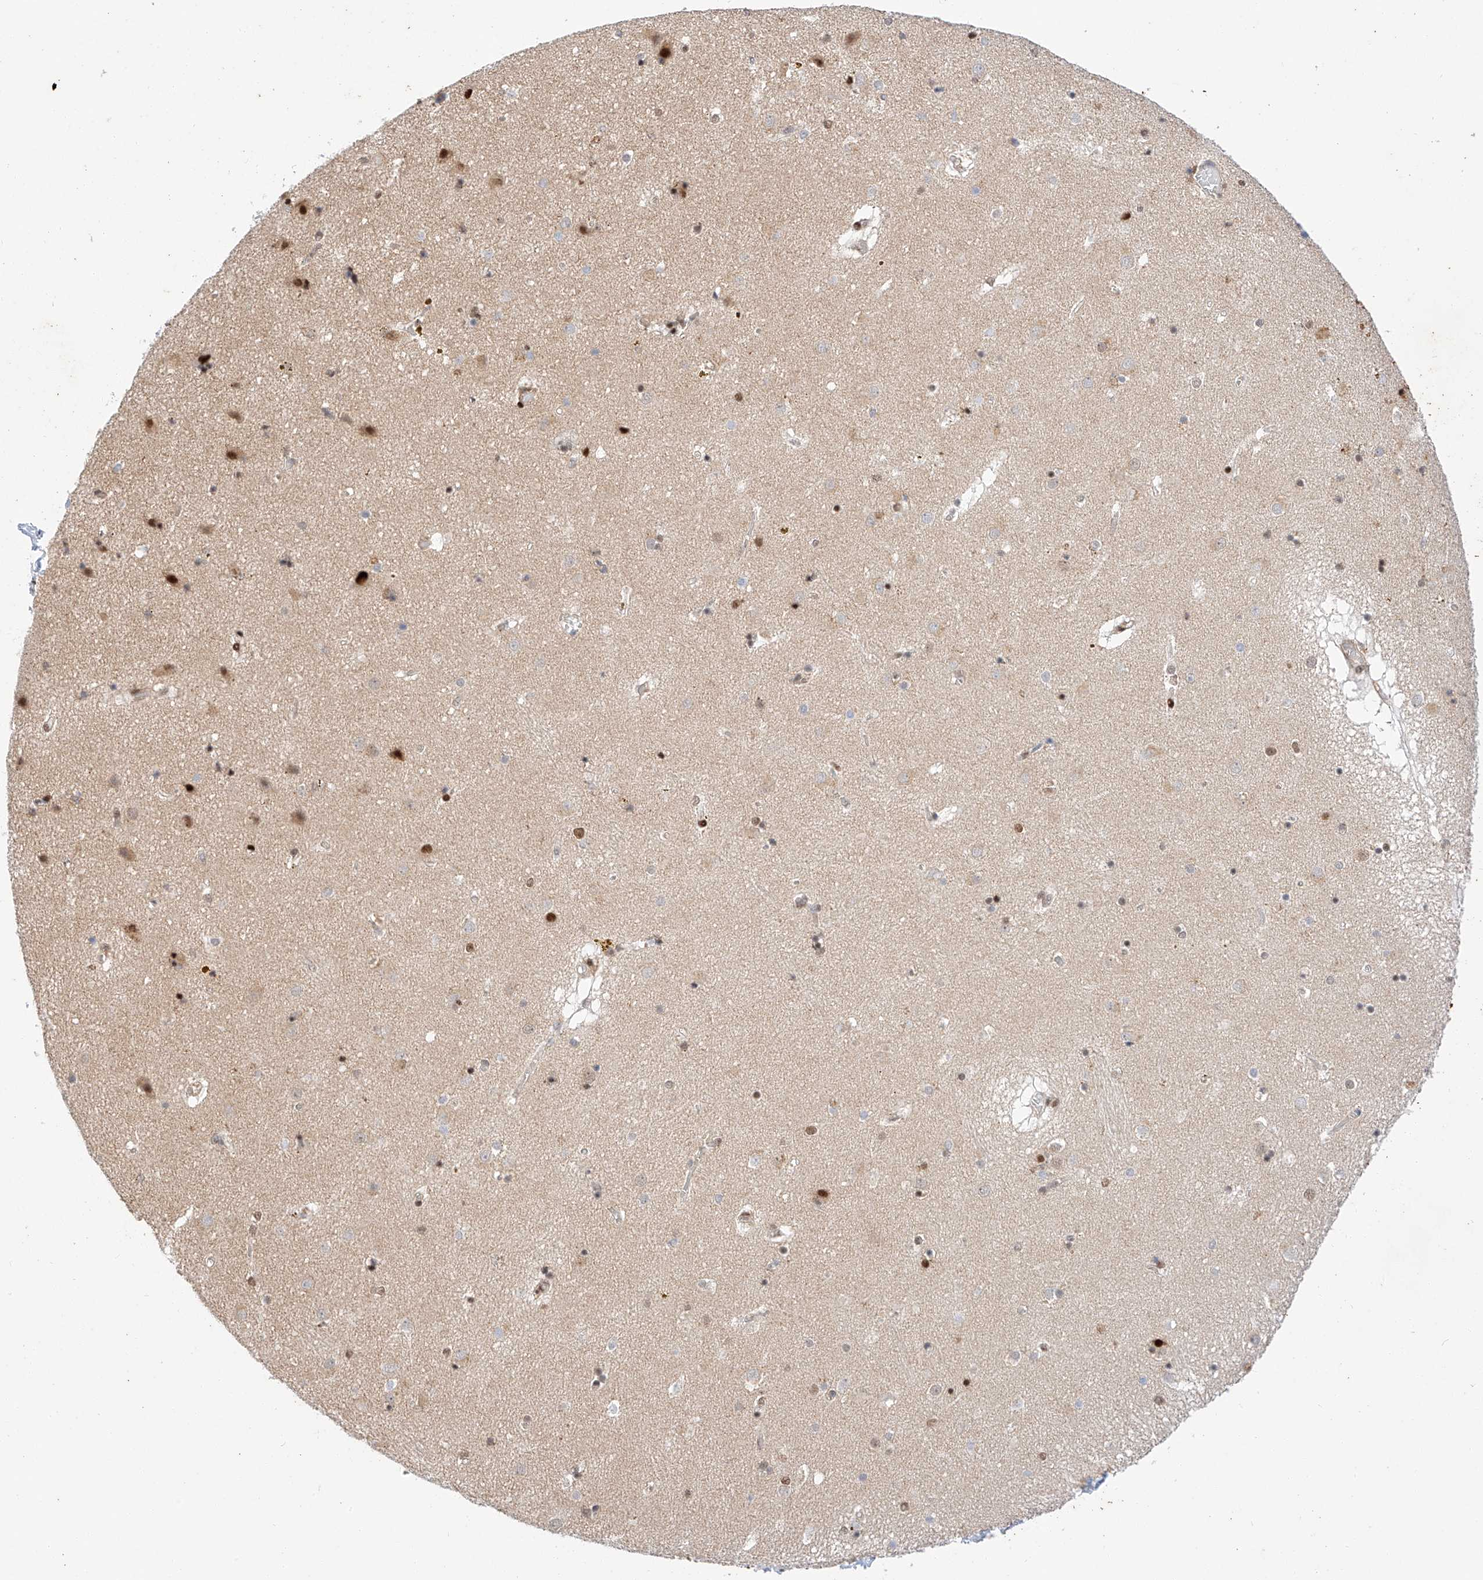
{"staining": {"intensity": "moderate", "quantity": "<25%", "location": "nuclear"}, "tissue": "caudate", "cell_type": "Glial cells", "image_type": "normal", "snomed": [{"axis": "morphology", "description": "Normal tissue, NOS"}, {"axis": "topography", "description": "Lateral ventricle wall"}], "caption": "Protein staining displays moderate nuclear positivity in approximately <25% of glial cells in benign caudate.", "gene": "HDAC9", "patient": {"sex": "male", "age": 70}}